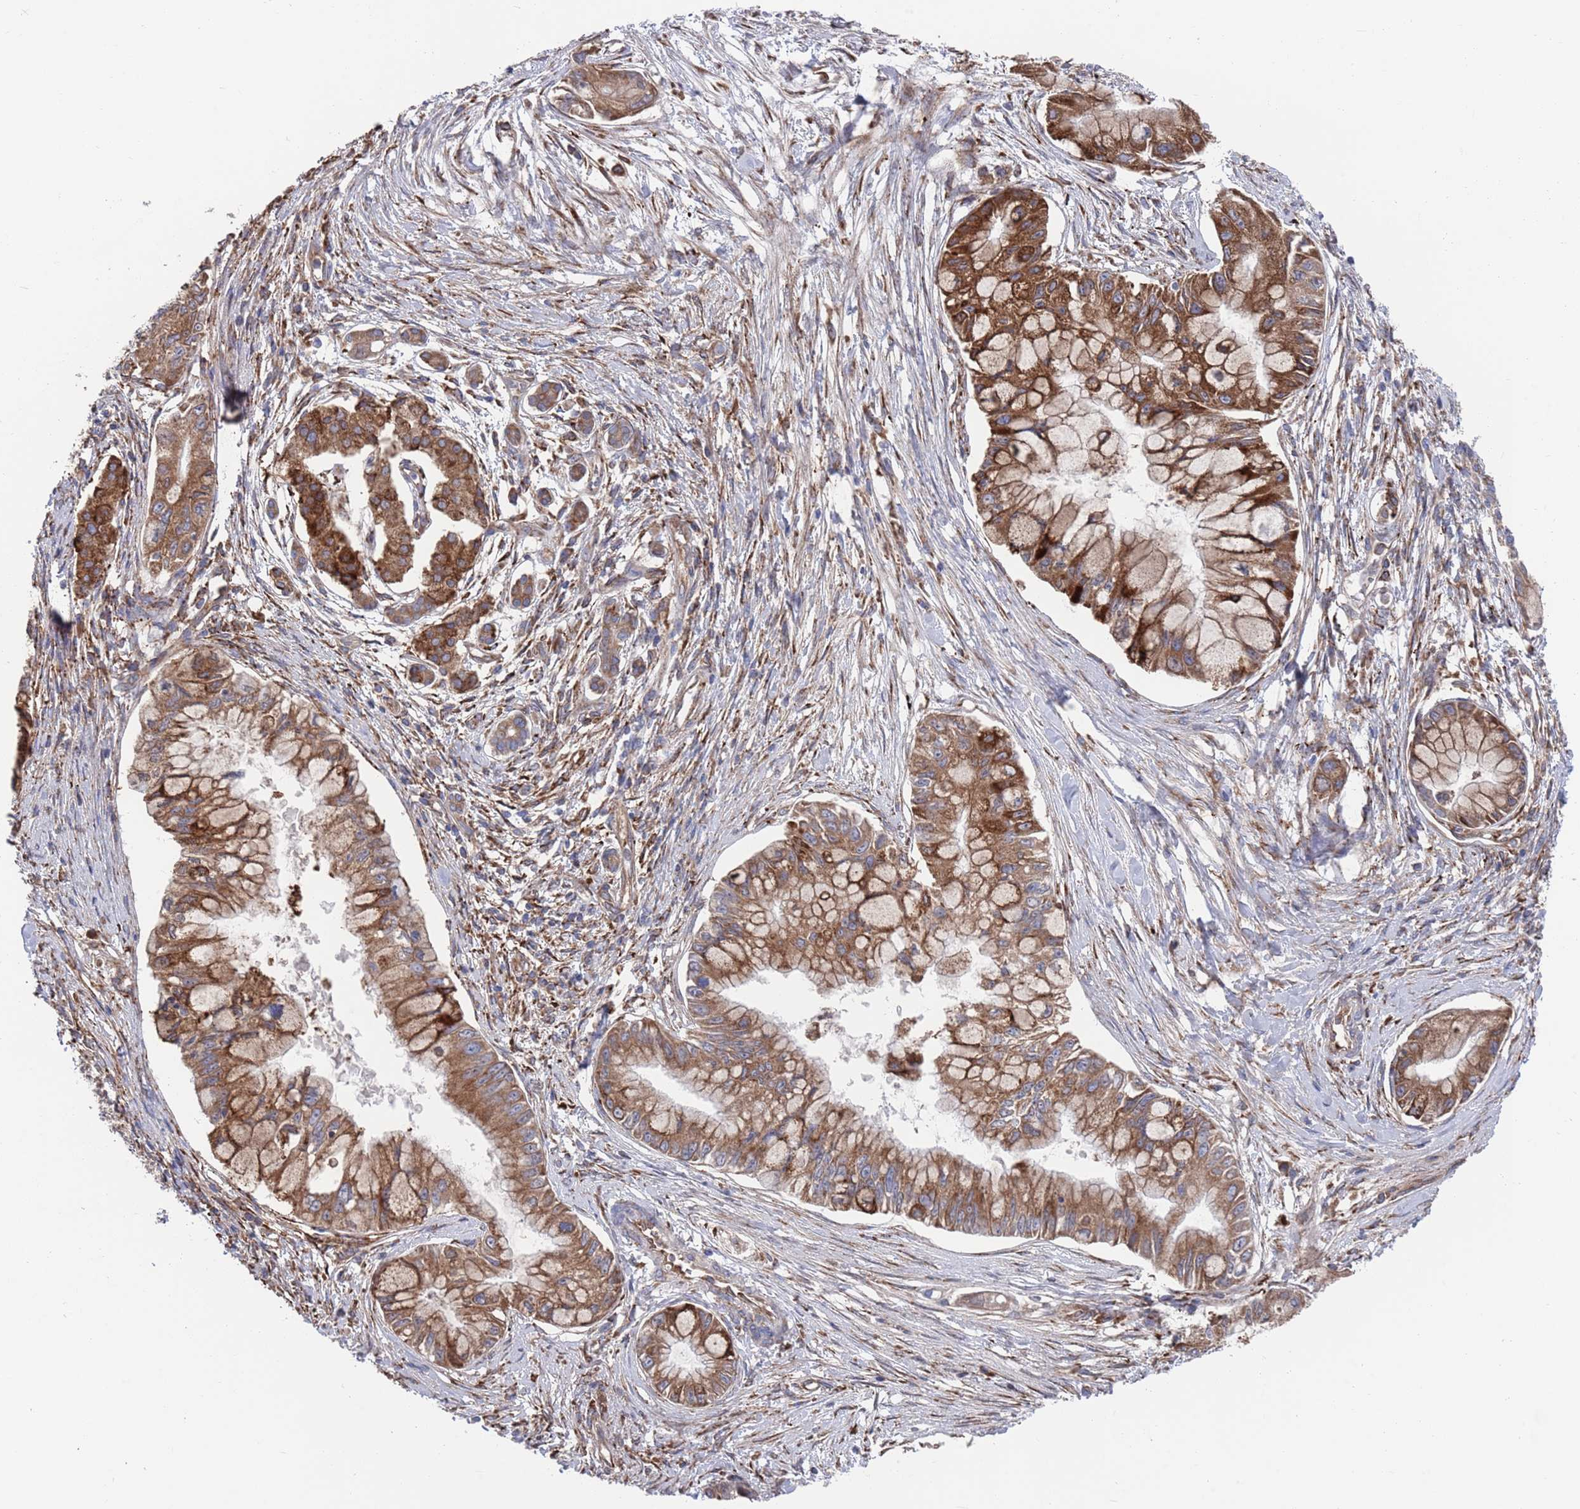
{"staining": {"intensity": "moderate", "quantity": ">75%", "location": "cytoplasmic/membranous"}, "tissue": "pancreatic cancer", "cell_type": "Tumor cells", "image_type": "cancer", "snomed": [{"axis": "morphology", "description": "Adenocarcinoma, NOS"}, {"axis": "topography", "description": "Pancreas"}], "caption": "Immunohistochemical staining of pancreatic adenocarcinoma exhibits medium levels of moderate cytoplasmic/membranous positivity in approximately >75% of tumor cells.", "gene": "GID8", "patient": {"sex": "male", "age": 48}}